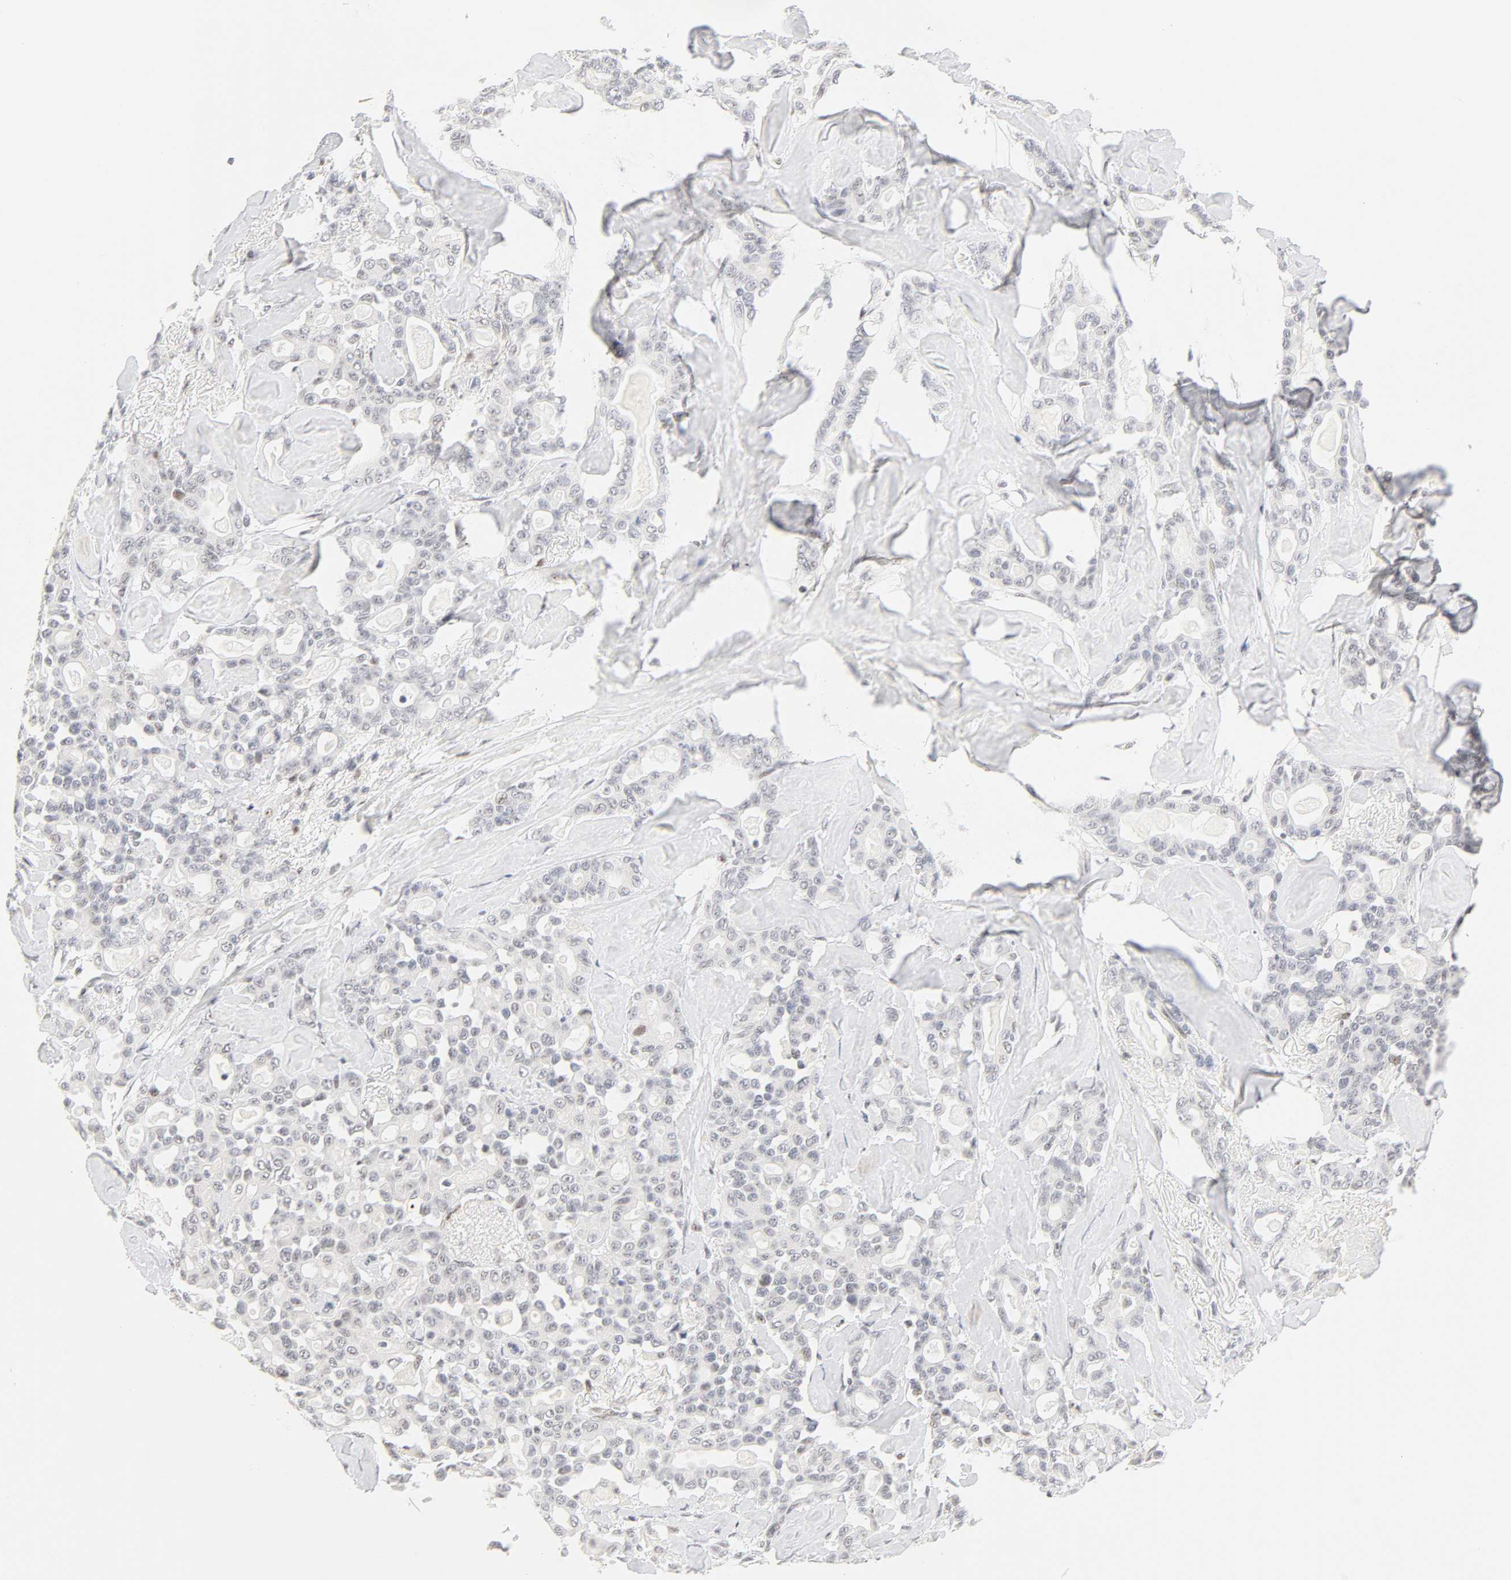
{"staining": {"intensity": "weak", "quantity": "<25%", "location": "nuclear"}, "tissue": "pancreatic cancer", "cell_type": "Tumor cells", "image_type": "cancer", "snomed": [{"axis": "morphology", "description": "Adenocarcinoma, NOS"}, {"axis": "topography", "description": "Pancreas"}], "caption": "Pancreatic cancer (adenocarcinoma) was stained to show a protein in brown. There is no significant expression in tumor cells. Brightfield microscopy of immunohistochemistry (IHC) stained with DAB (brown) and hematoxylin (blue), captured at high magnification.", "gene": "MNAT1", "patient": {"sex": "male", "age": 63}}